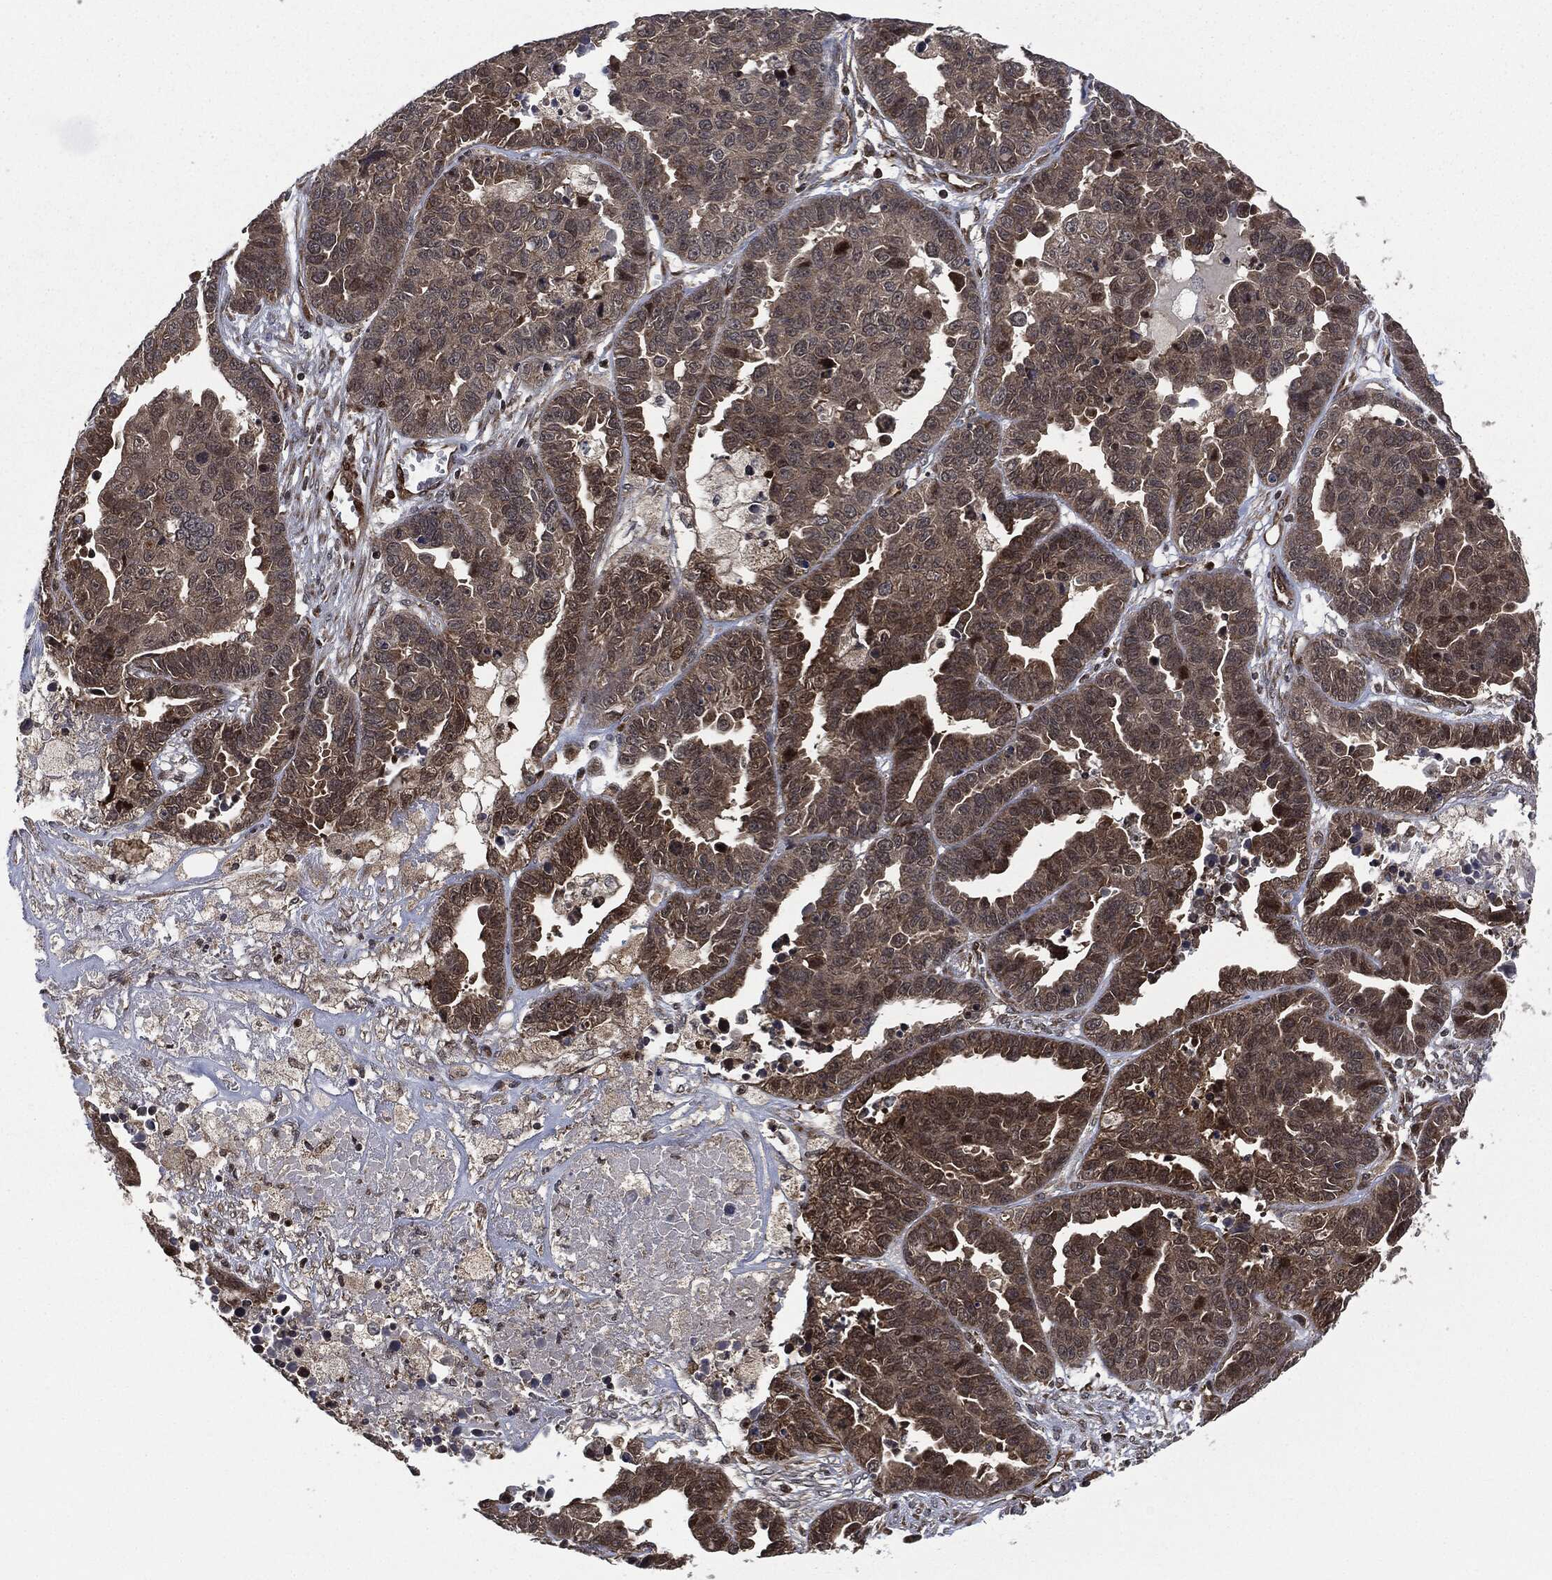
{"staining": {"intensity": "moderate", "quantity": "25%-75%", "location": "cytoplasmic/membranous"}, "tissue": "ovarian cancer", "cell_type": "Tumor cells", "image_type": "cancer", "snomed": [{"axis": "morphology", "description": "Cystadenocarcinoma, serous, NOS"}, {"axis": "topography", "description": "Ovary"}], "caption": "Ovarian serous cystadenocarcinoma stained for a protein demonstrates moderate cytoplasmic/membranous positivity in tumor cells.", "gene": "HRAS", "patient": {"sex": "female", "age": 87}}